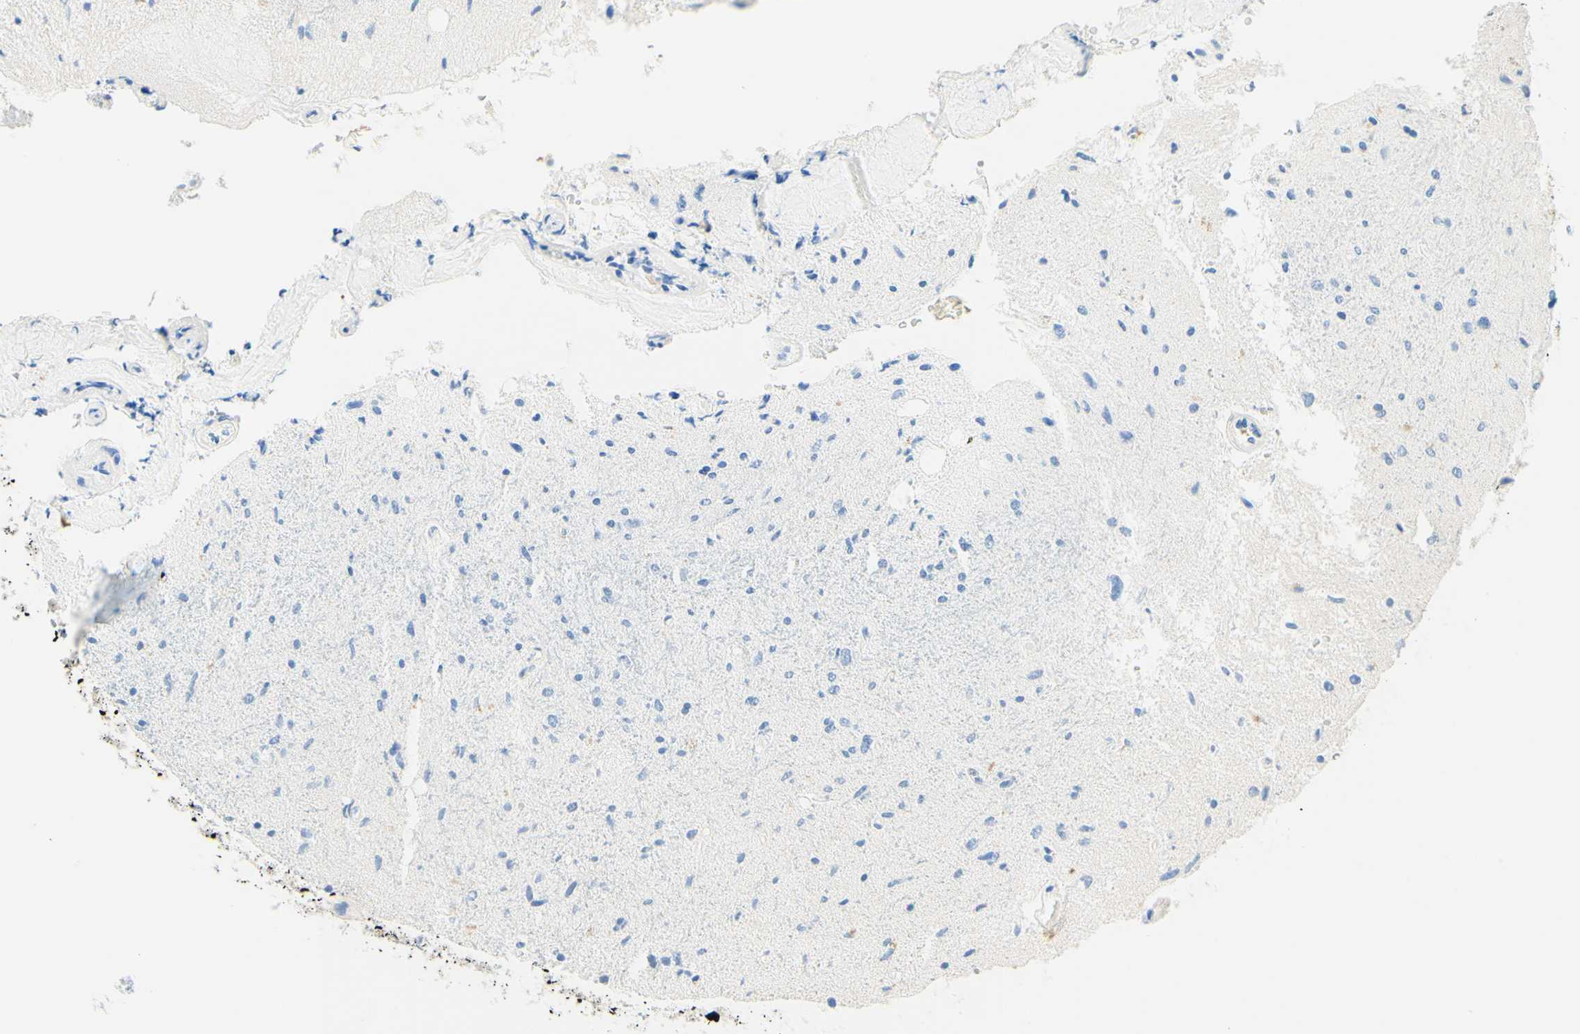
{"staining": {"intensity": "negative", "quantity": "none", "location": "none"}, "tissue": "glioma", "cell_type": "Tumor cells", "image_type": "cancer", "snomed": [{"axis": "morphology", "description": "Glioma, malignant, Low grade"}, {"axis": "topography", "description": "Brain"}], "caption": "This is a photomicrograph of immunohistochemistry (IHC) staining of glioma, which shows no staining in tumor cells.", "gene": "LAT", "patient": {"sex": "male", "age": 77}}